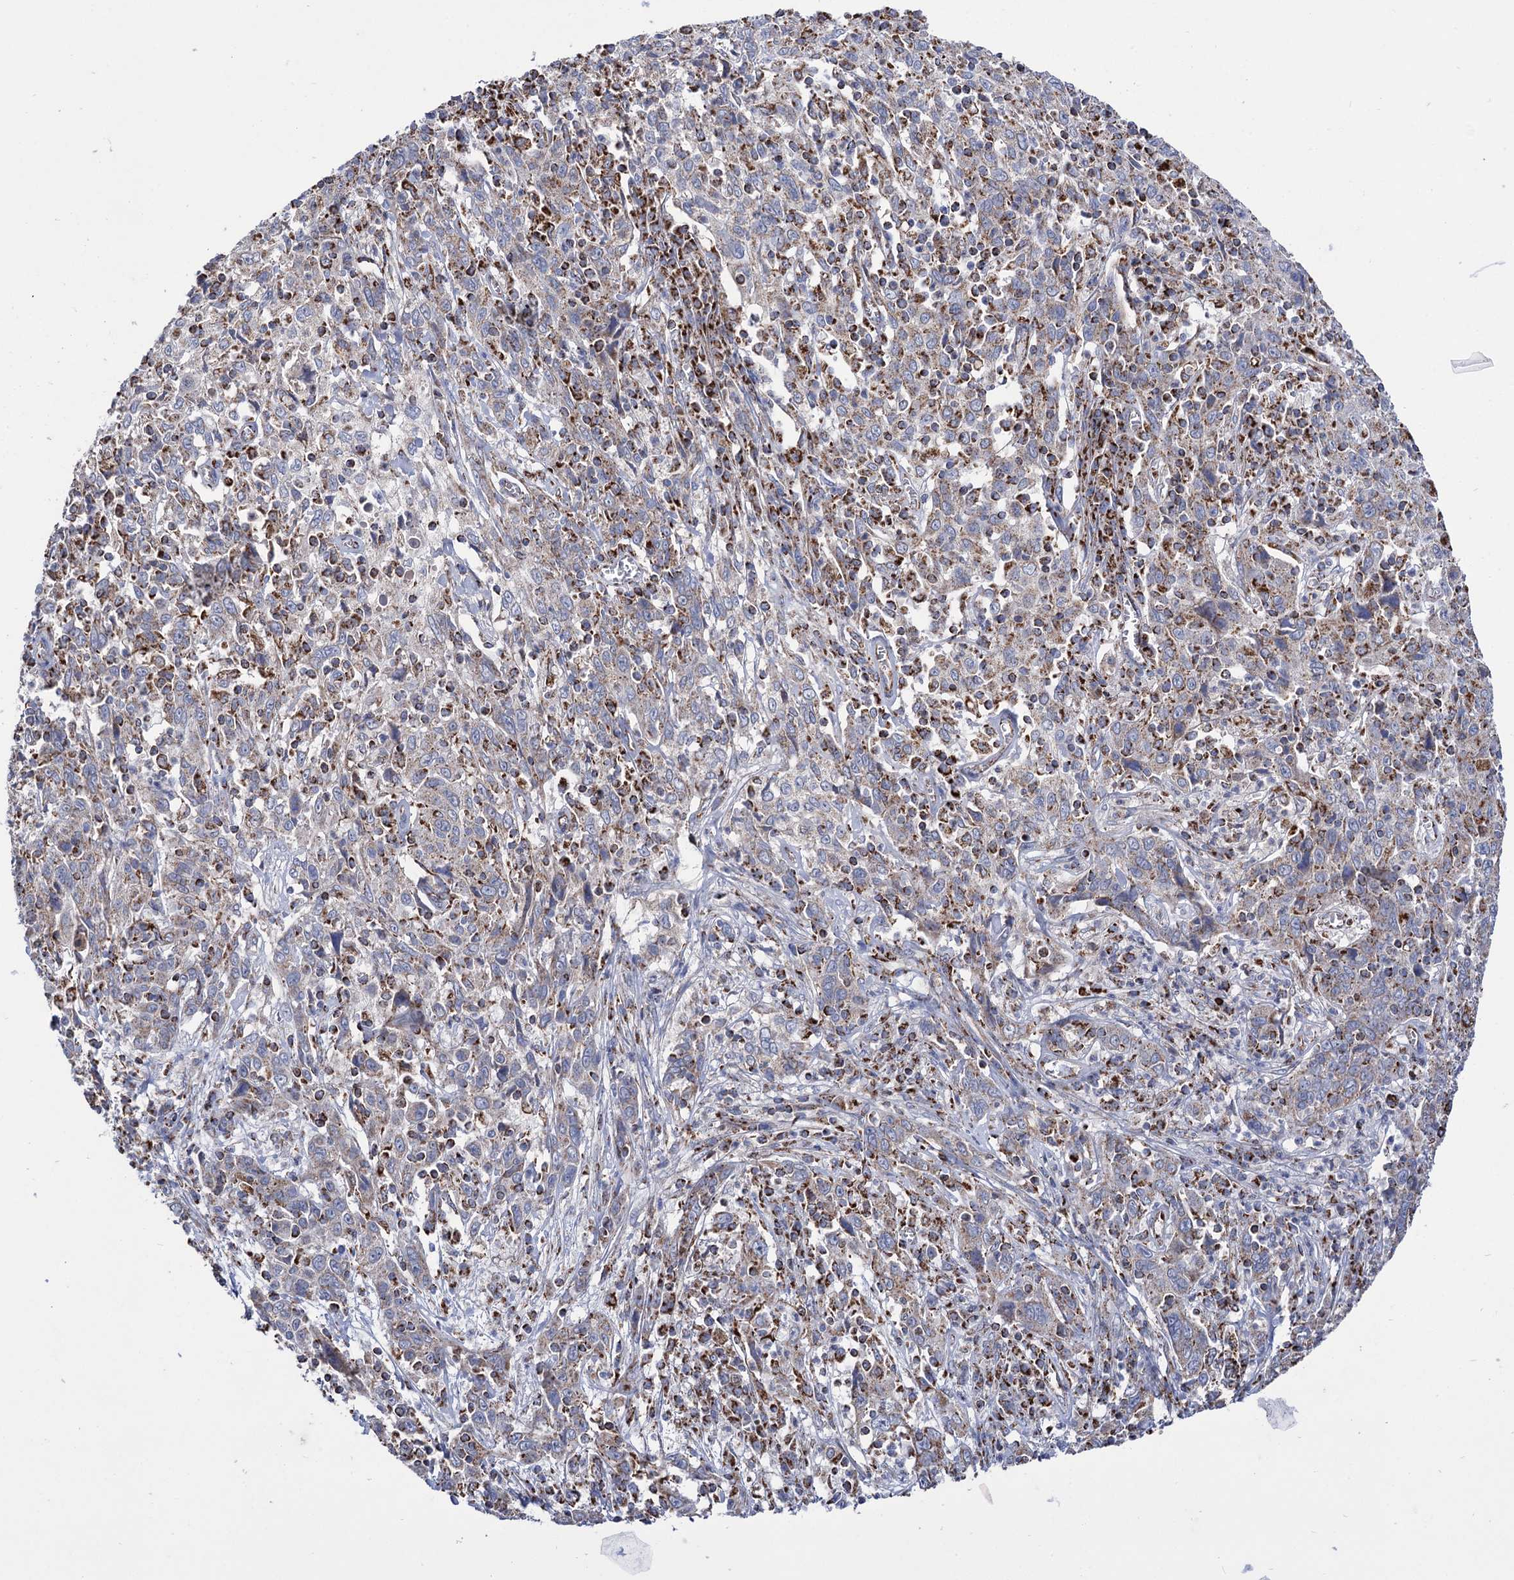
{"staining": {"intensity": "weak", "quantity": "25%-75%", "location": "cytoplasmic/membranous"}, "tissue": "cervical cancer", "cell_type": "Tumor cells", "image_type": "cancer", "snomed": [{"axis": "morphology", "description": "Squamous cell carcinoma, NOS"}, {"axis": "topography", "description": "Cervix"}], "caption": "Approximately 25%-75% of tumor cells in squamous cell carcinoma (cervical) exhibit weak cytoplasmic/membranous protein expression as visualized by brown immunohistochemical staining.", "gene": "ABHD10", "patient": {"sex": "female", "age": 46}}